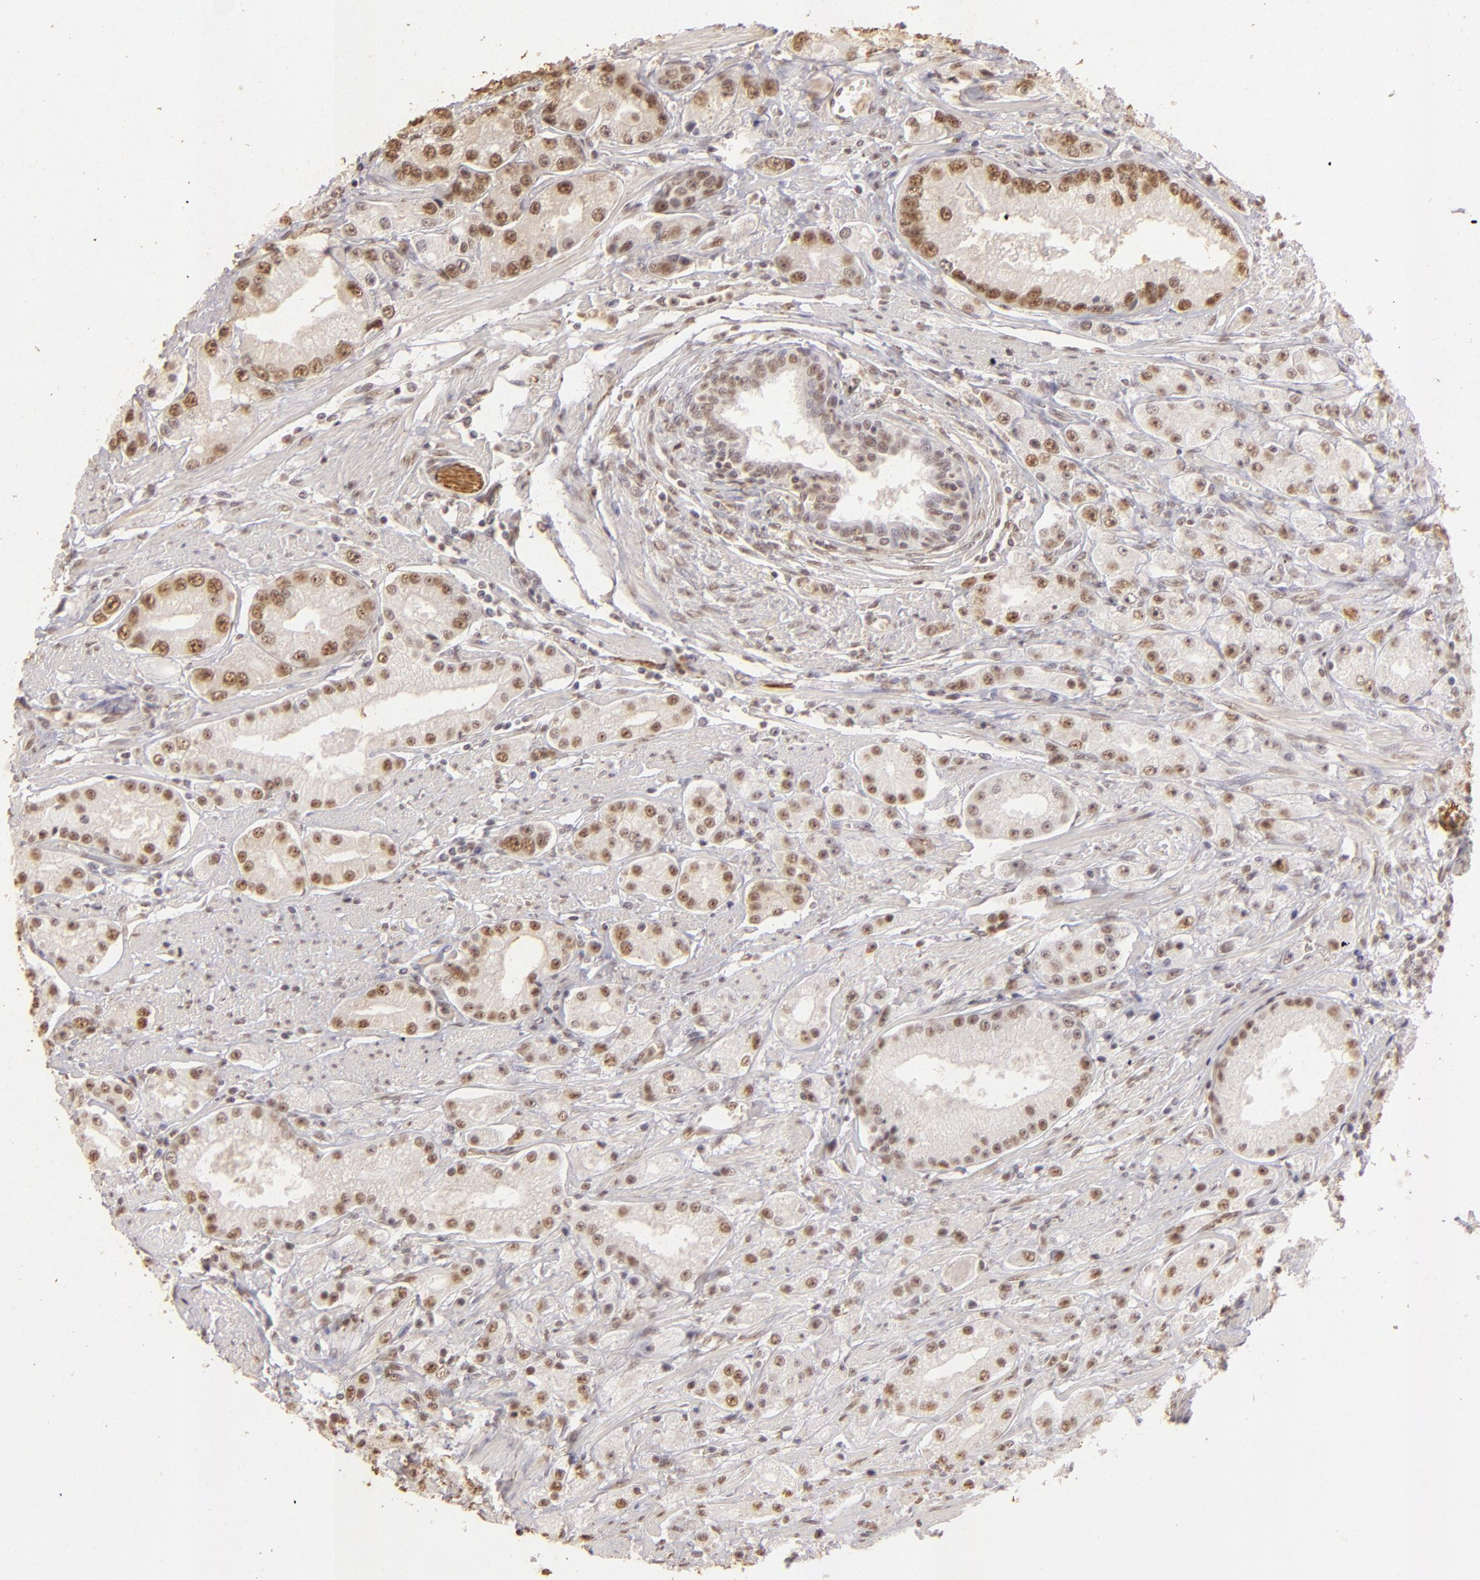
{"staining": {"intensity": "weak", "quantity": "25%-75%", "location": "nuclear"}, "tissue": "prostate cancer", "cell_type": "Tumor cells", "image_type": "cancer", "snomed": [{"axis": "morphology", "description": "Adenocarcinoma, Medium grade"}, {"axis": "topography", "description": "Prostate"}], "caption": "Immunohistochemical staining of prostate cancer displays weak nuclear protein positivity in approximately 25%-75% of tumor cells.", "gene": "CBX3", "patient": {"sex": "male", "age": 72}}